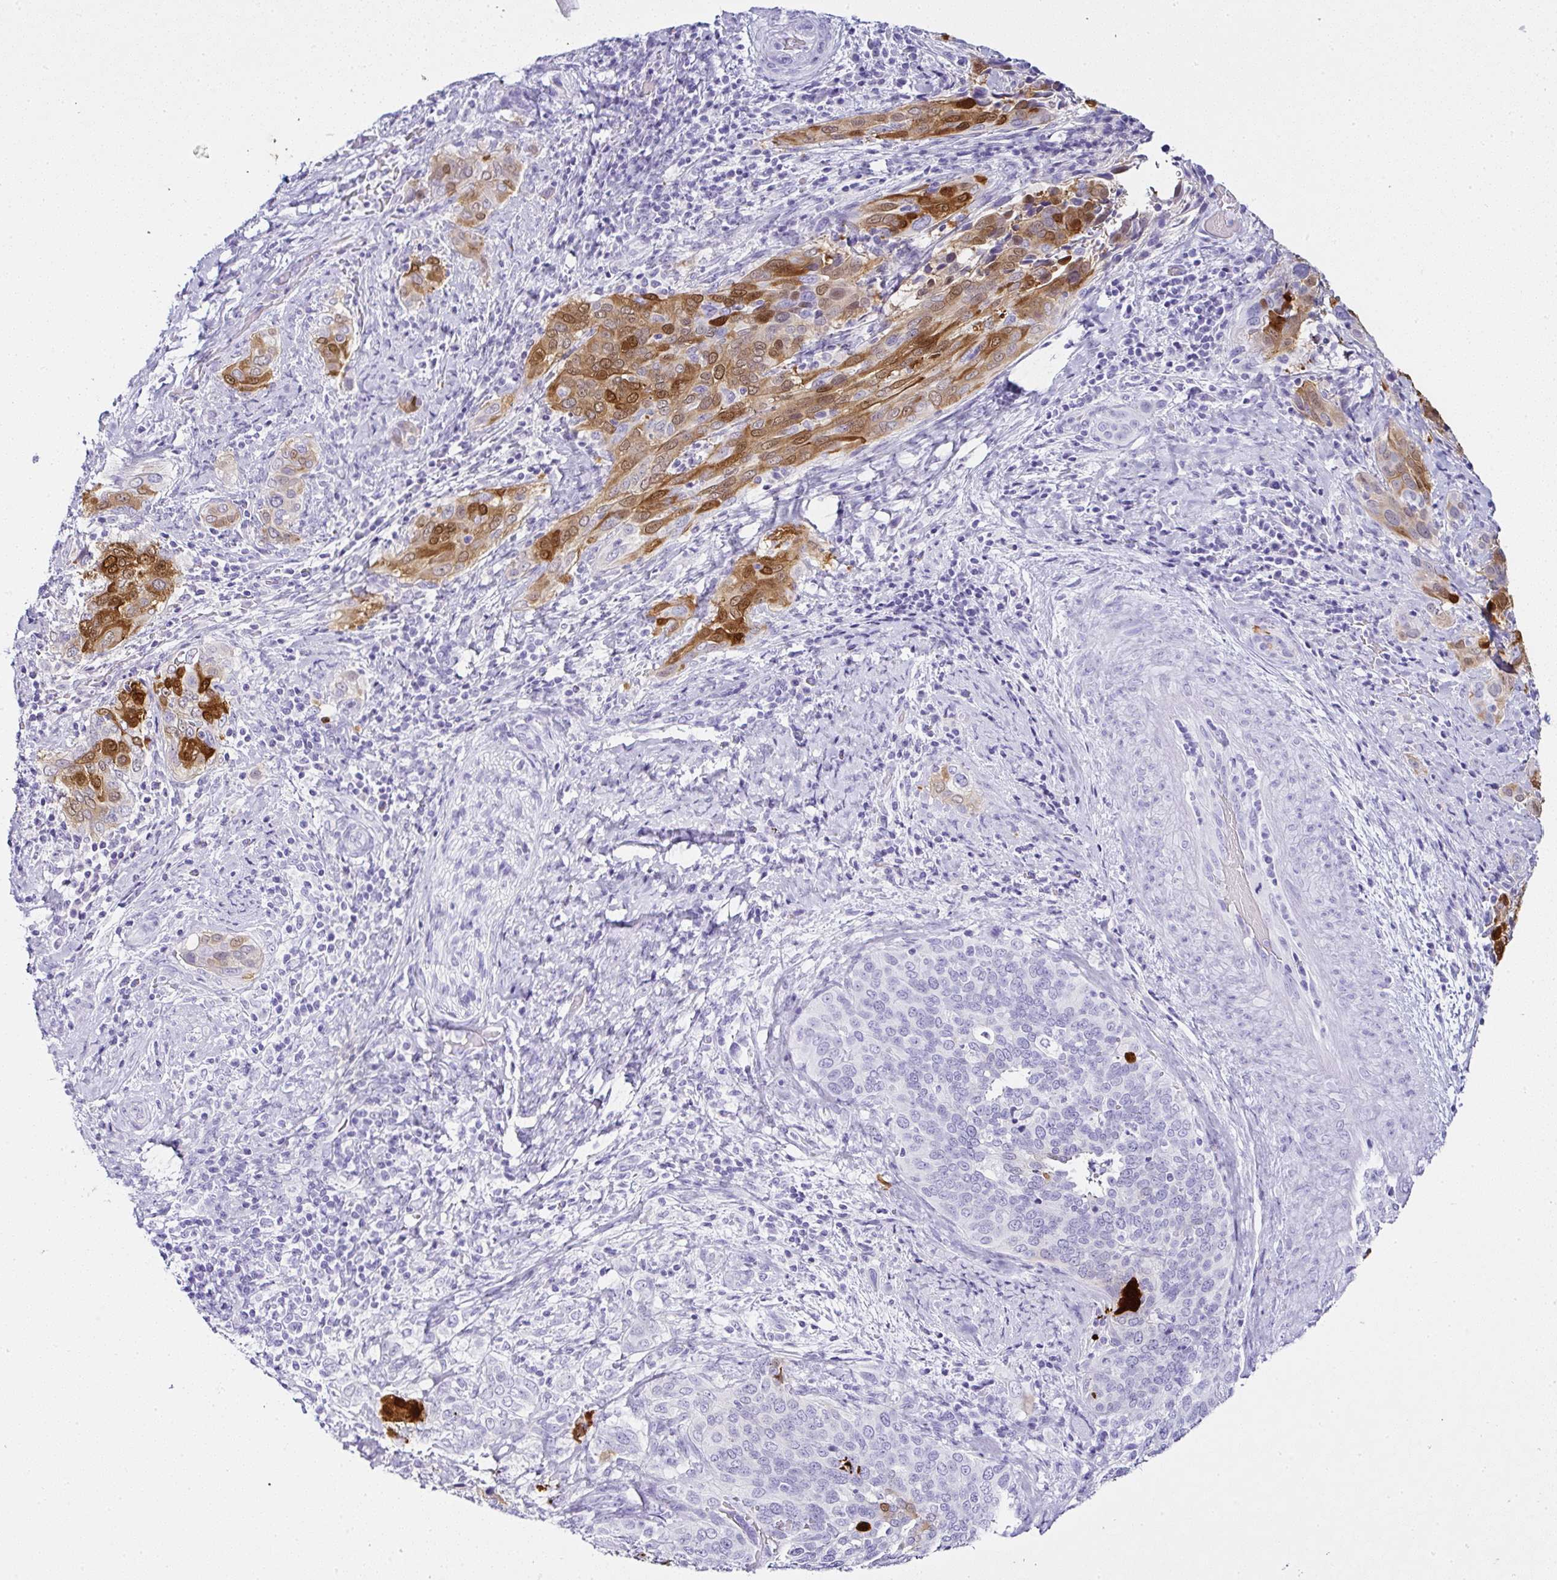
{"staining": {"intensity": "strong", "quantity": "25%-75%", "location": "cytoplasmic/membranous,nuclear"}, "tissue": "cervical cancer", "cell_type": "Tumor cells", "image_type": "cancer", "snomed": [{"axis": "morphology", "description": "Squamous cell carcinoma, NOS"}, {"axis": "topography", "description": "Cervix"}], "caption": "Tumor cells display high levels of strong cytoplasmic/membranous and nuclear staining in about 25%-75% of cells in human cervical cancer (squamous cell carcinoma).", "gene": "SERPINB3", "patient": {"sex": "female", "age": 38}}